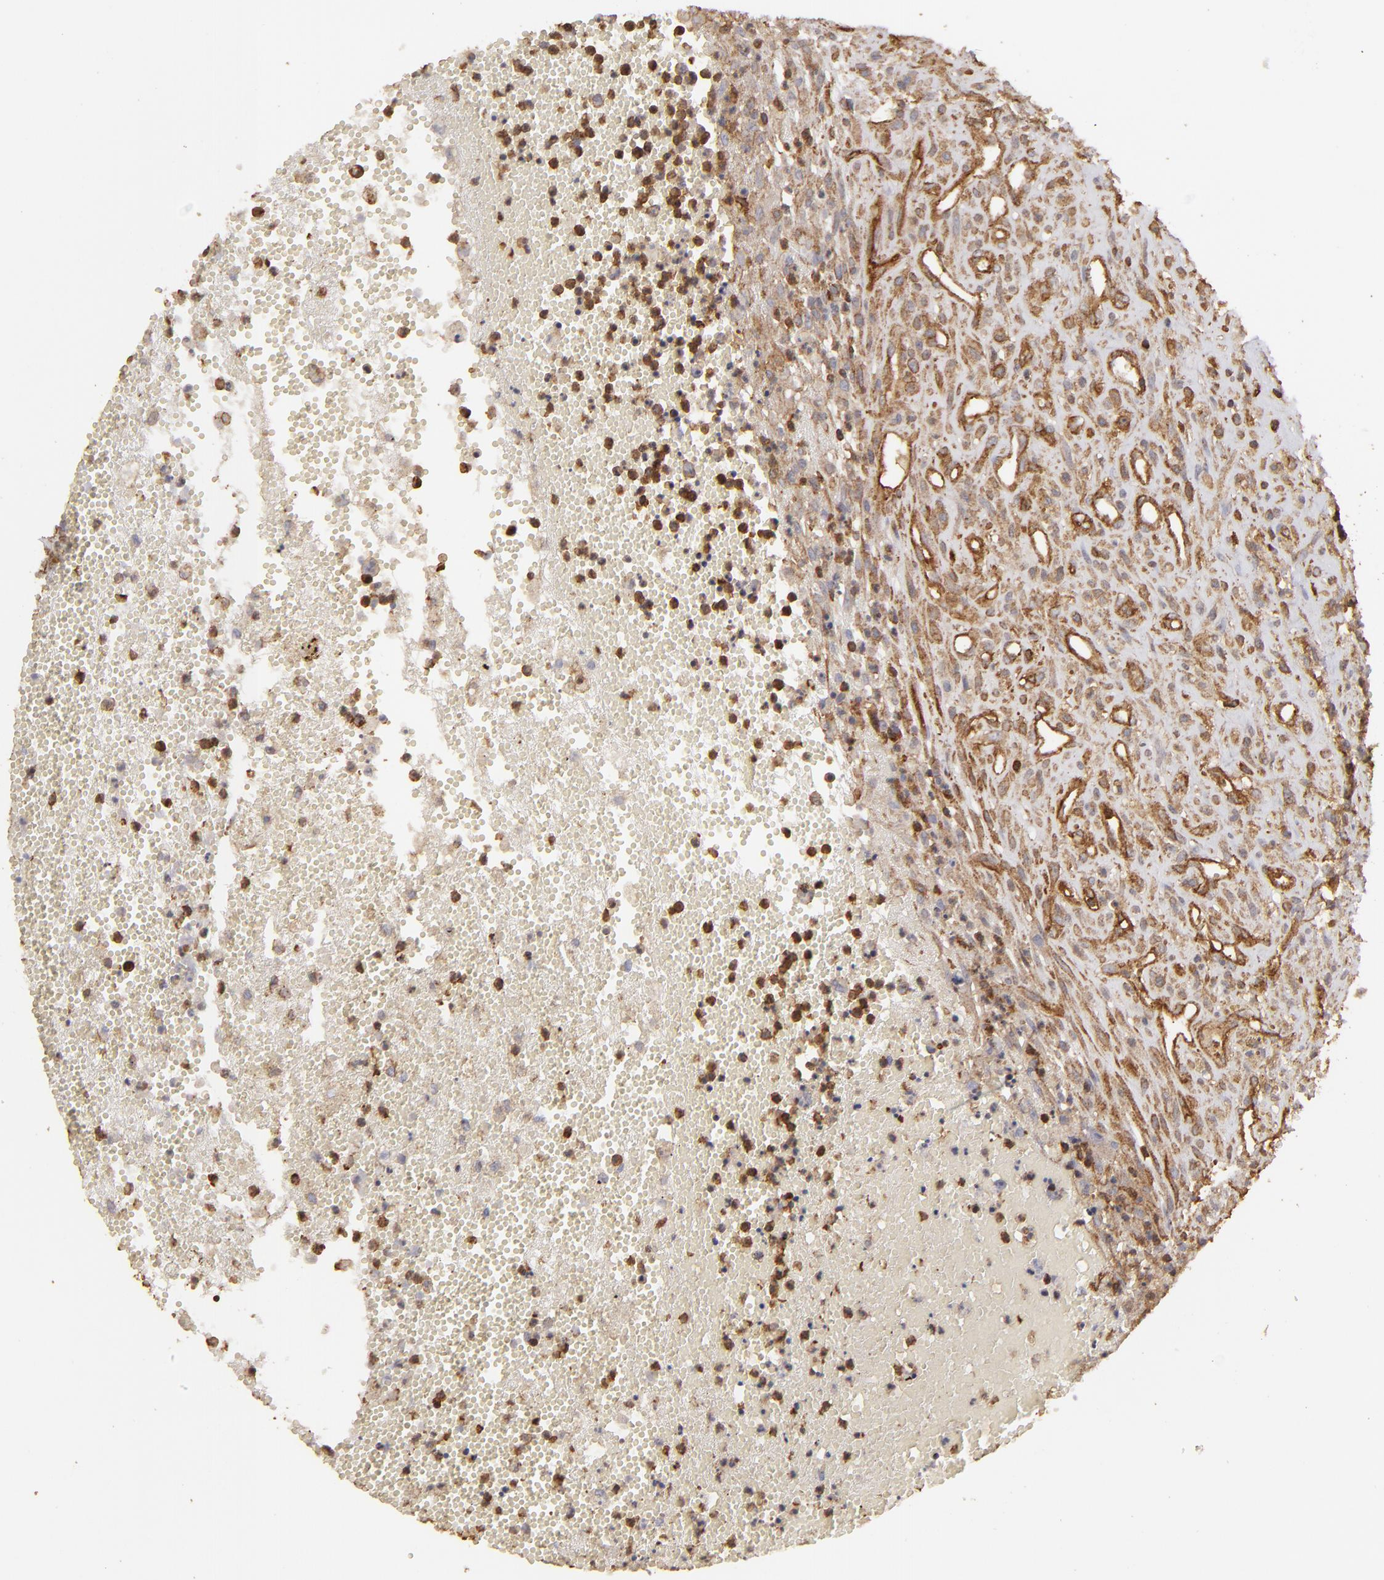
{"staining": {"intensity": "moderate", "quantity": ">75%", "location": "cytoplasmic/membranous"}, "tissue": "glioma", "cell_type": "Tumor cells", "image_type": "cancer", "snomed": [{"axis": "morphology", "description": "Glioma, malignant, High grade"}, {"axis": "topography", "description": "Brain"}], "caption": "Glioma stained for a protein exhibits moderate cytoplasmic/membranous positivity in tumor cells.", "gene": "ACTB", "patient": {"sex": "male", "age": 66}}